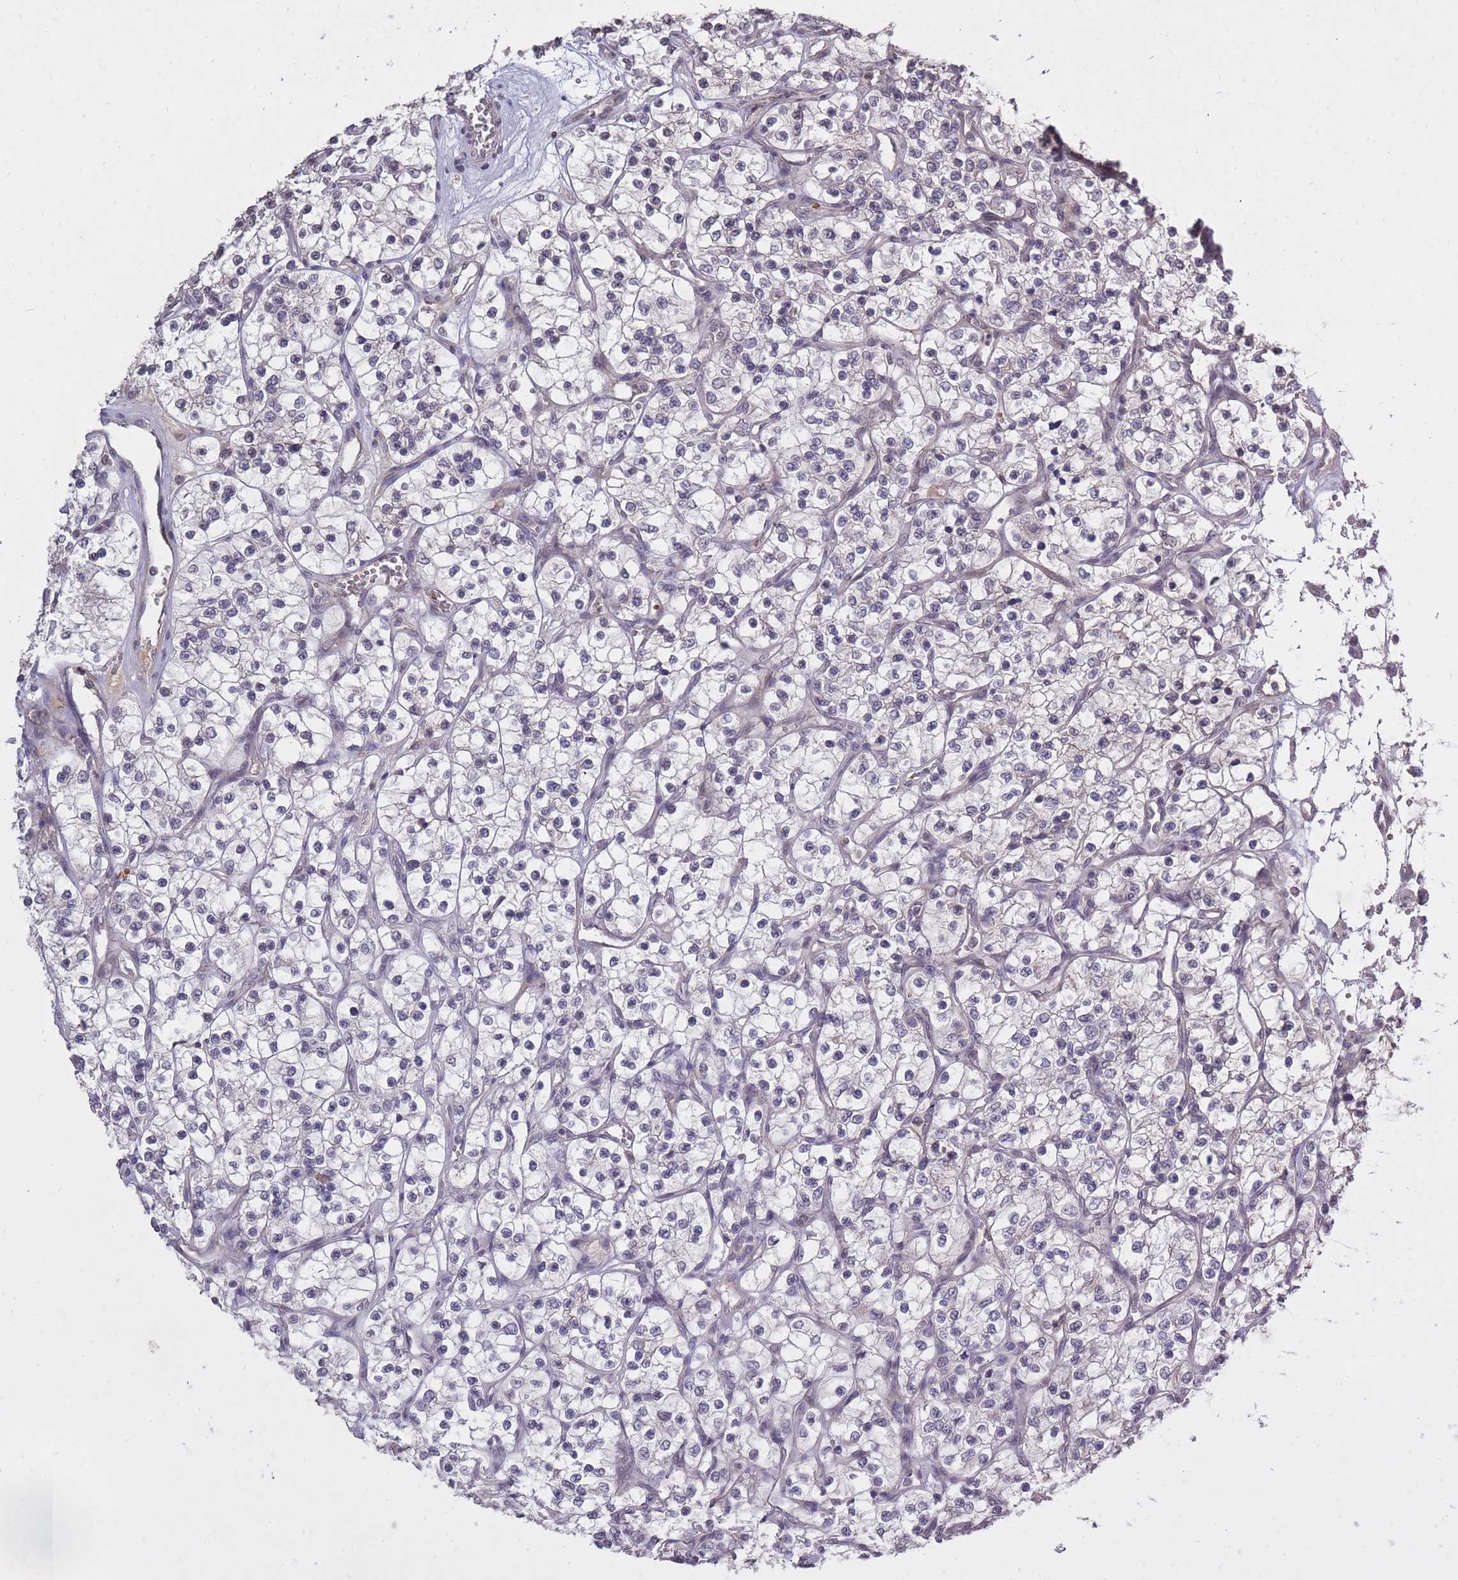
{"staining": {"intensity": "negative", "quantity": "none", "location": "none"}, "tissue": "renal cancer", "cell_type": "Tumor cells", "image_type": "cancer", "snomed": [{"axis": "morphology", "description": "Adenocarcinoma, NOS"}, {"axis": "topography", "description": "Kidney"}], "caption": "This is an immunohistochemistry (IHC) photomicrograph of renal cancer. There is no positivity in tumor cells.", "gene": "ADCYAP1R1", "patient": {"sex": "female", "age": 69}}